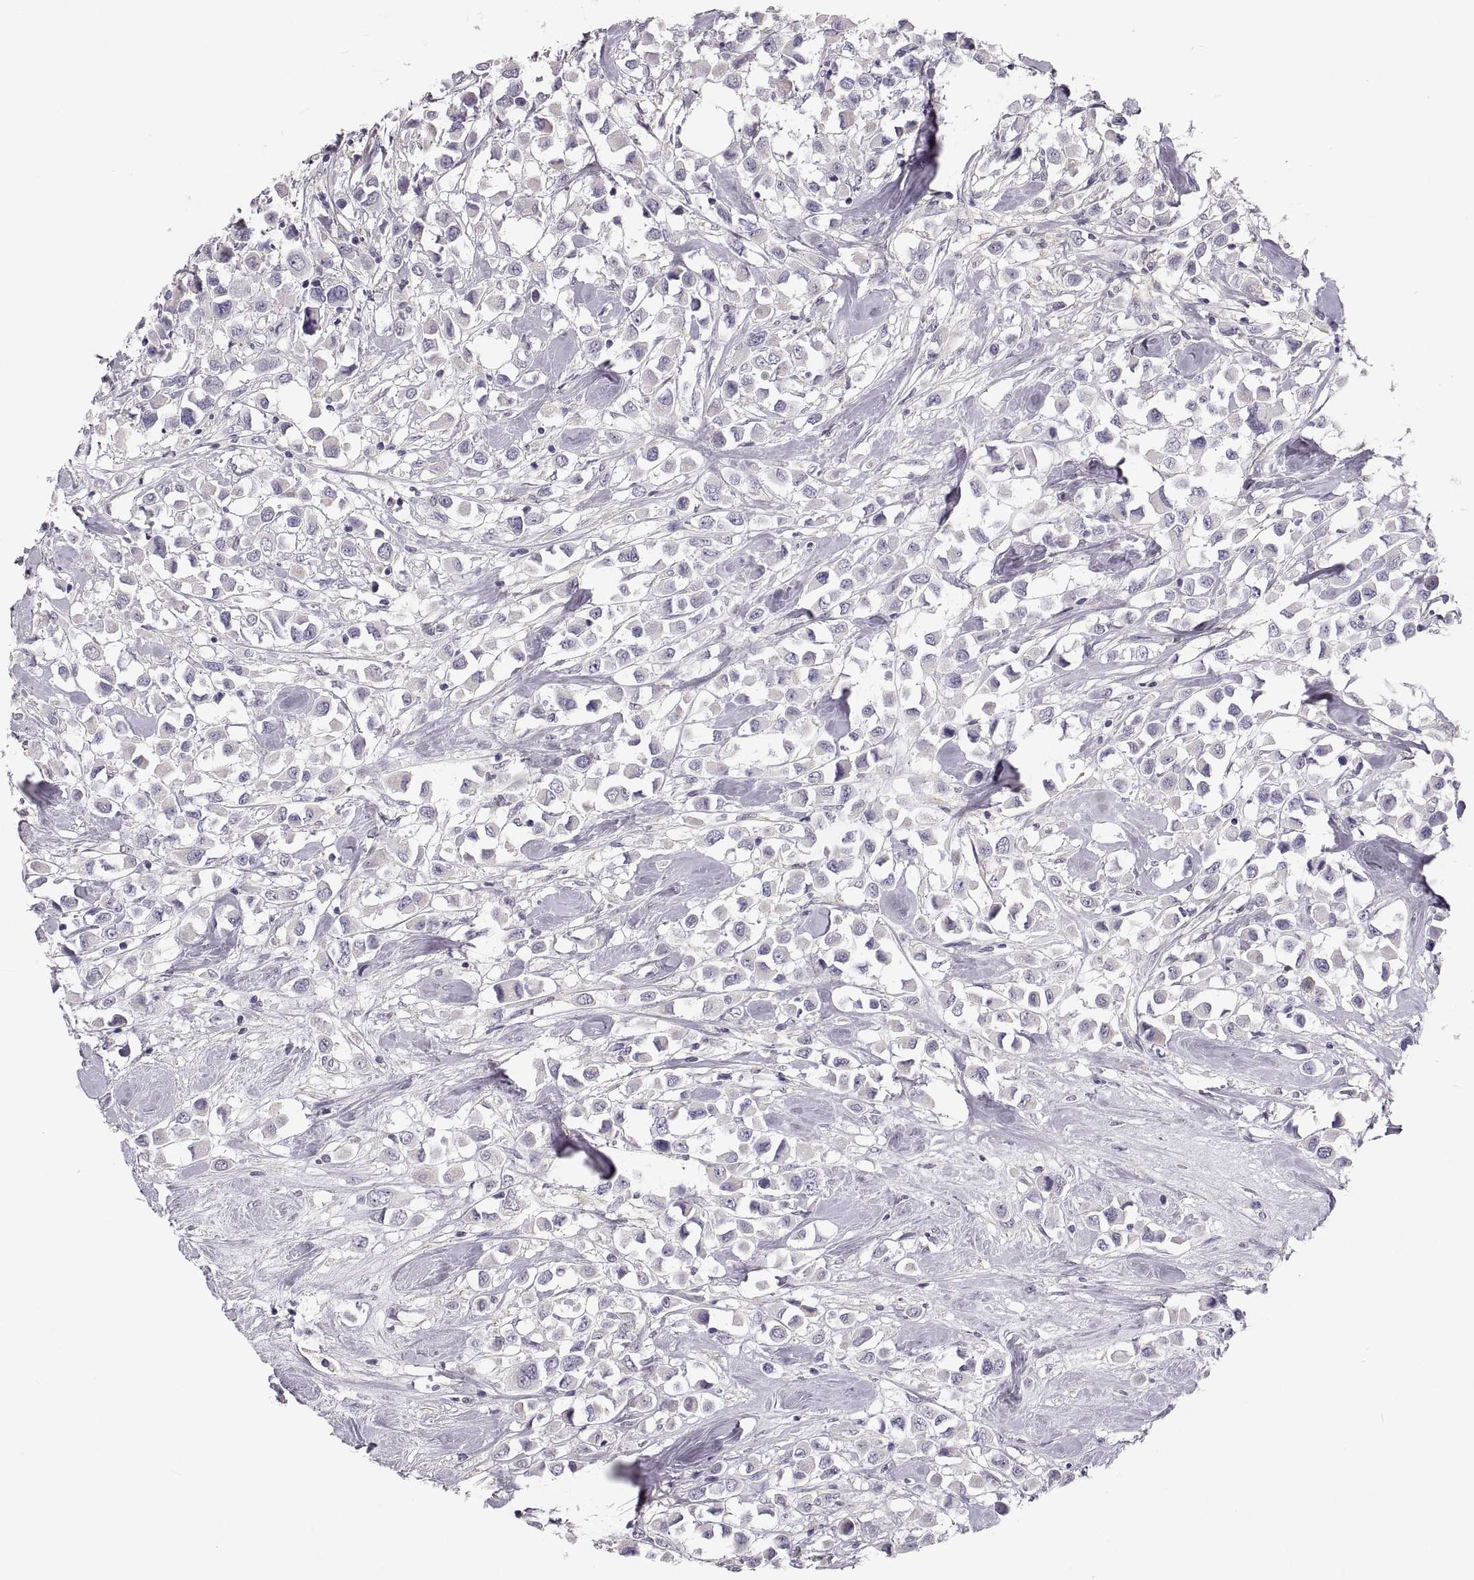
{"staining": {"intensity": "negative", "quantity": "none", "location": "none"}, "tissue": "breast cancer", "cell_type": "Tumor cells", "image_type": "cancer", "snomed": [{"axis": "morphology", "description": "Duct carcinoma"}, {"axis": "topography", "description": "Breast"}], "caption": "The IHC histopathology image has no significant staining in tumor cells of breast intraductal carcinoma tissue.", "gene": "RUNDC3A", "patient": {"sex": "female", "age": 61}}